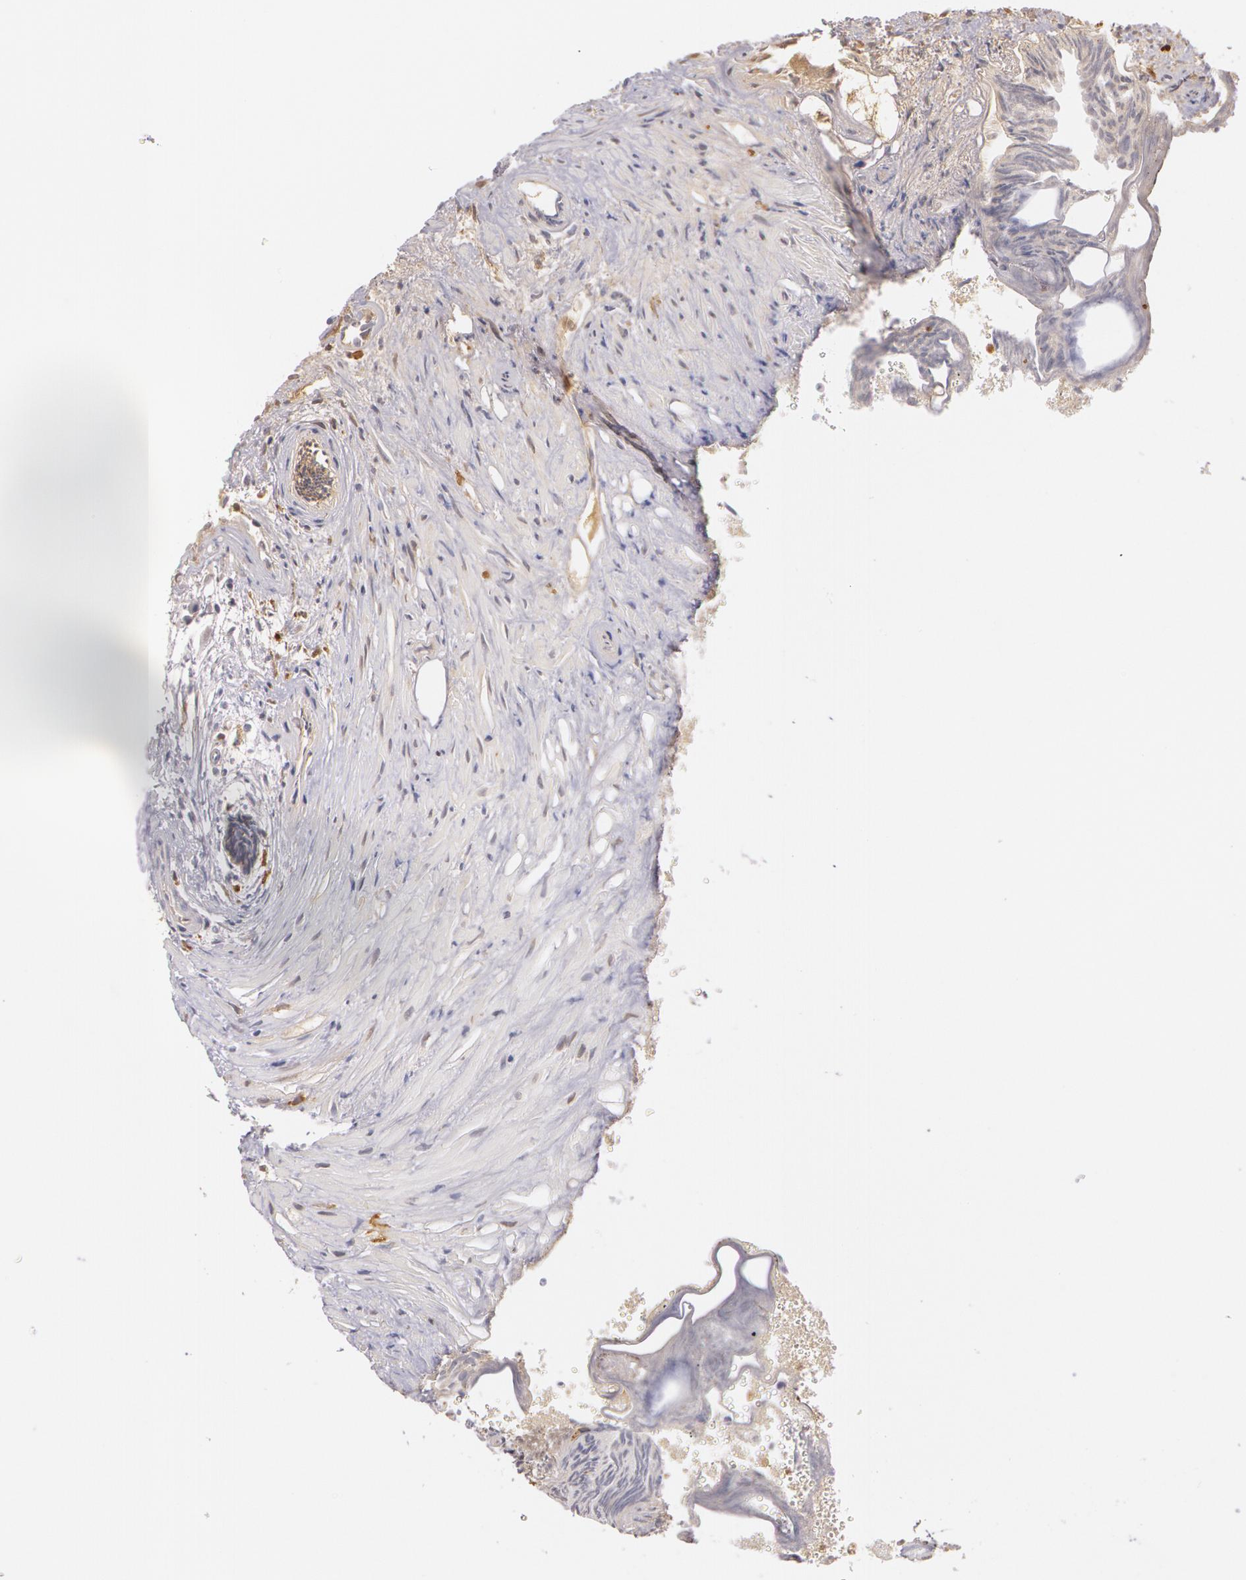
{"staining": {"intensity": "negative", "quantity": "none", "location": "none"}, "tissue": "urothelial cancer", "cell_type": "Tumor cells", "image_type": "cancer", "snomed": [{"axis": "morphology", "description": "Urothelial carcinoma, Low grade"}, {"axis": "topography", "description": "Urinary bladder"}], "caption": "DAB (3,3'-diaminobenzidine) immunohistochemical staining of human urothelial carcinoma (low-grade) shows no significant expression in tumor cells.", "gene": "LBP", "patient": {"sex": "male", "age": 84}}